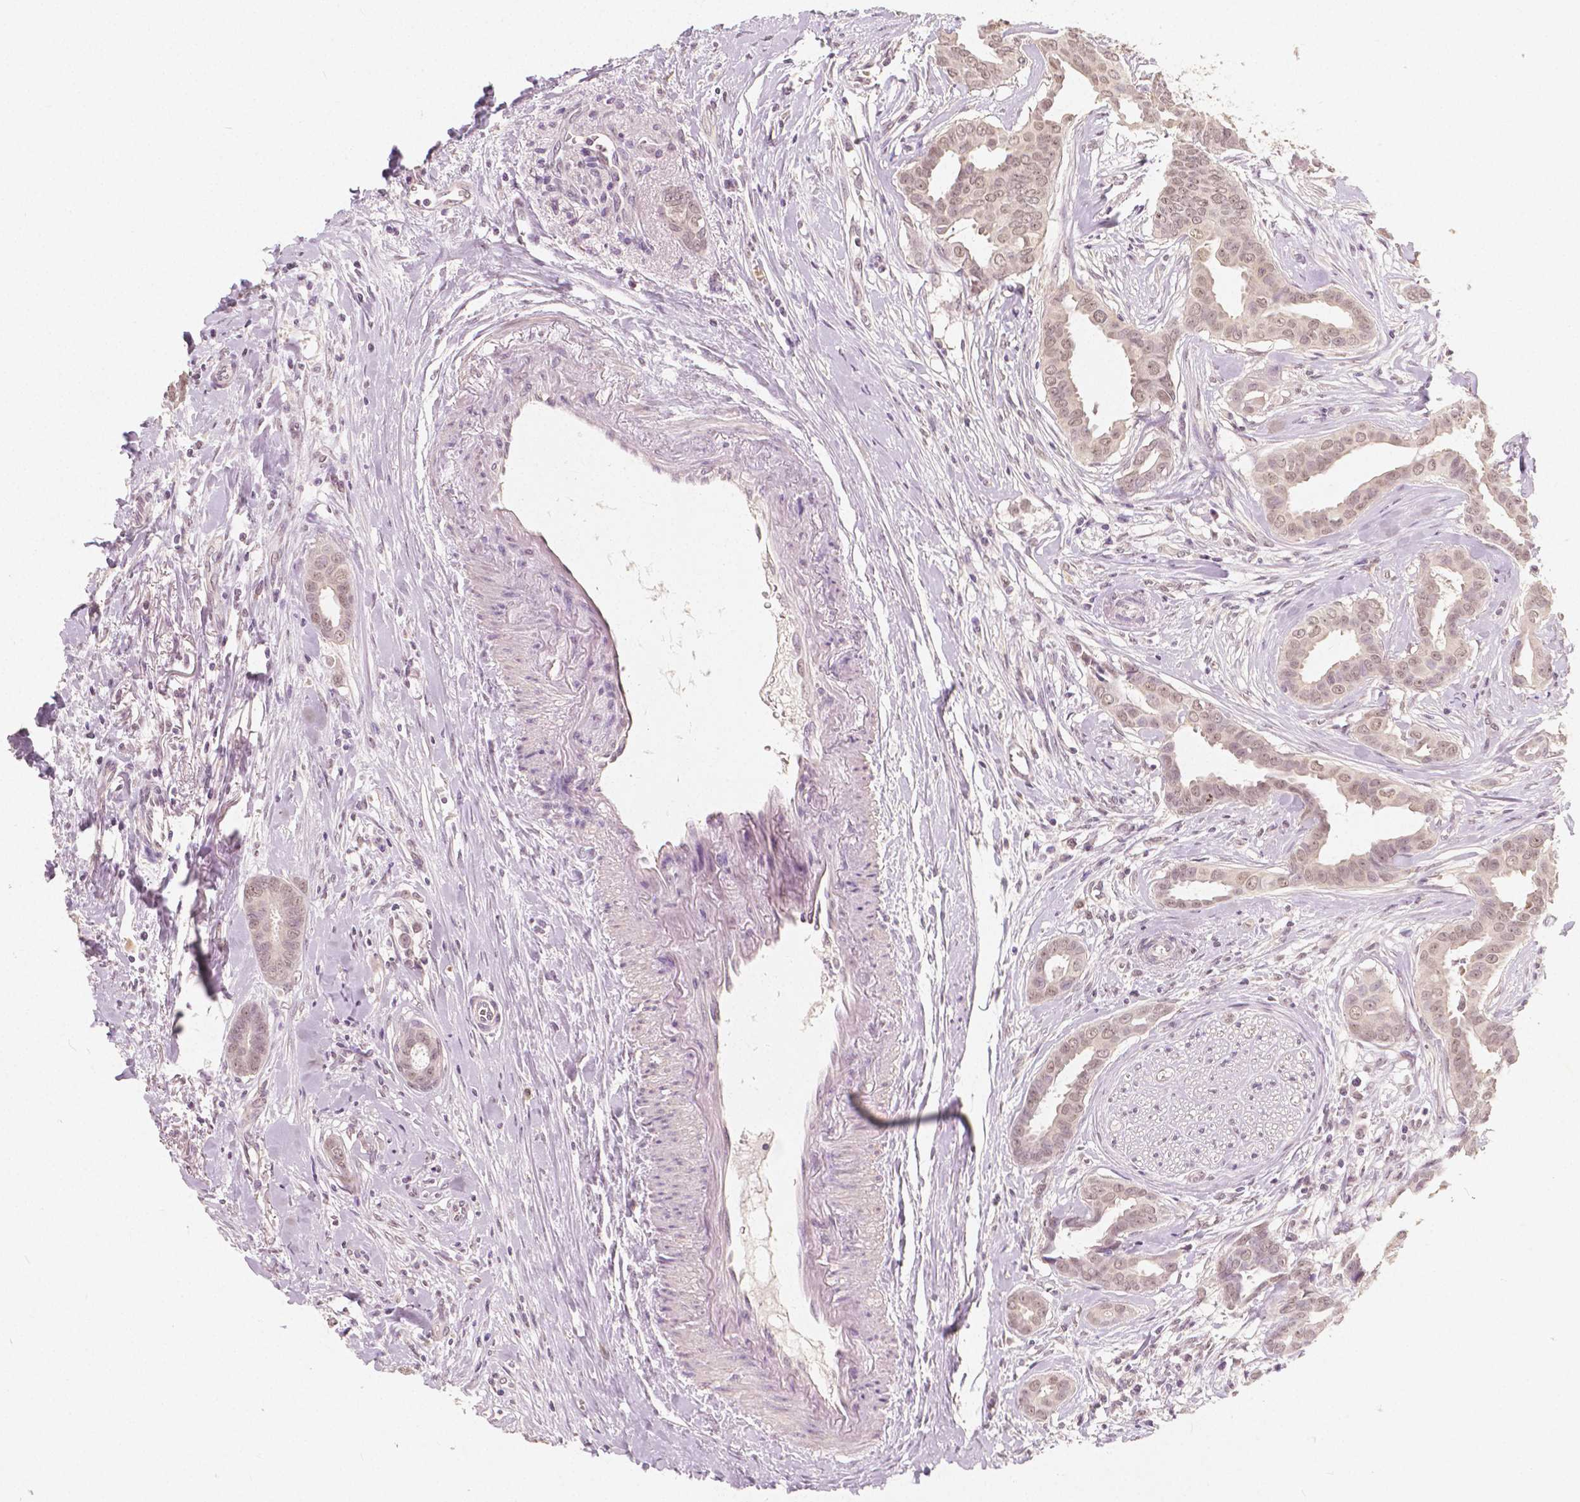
{"staining": {"intensity": "weak", "quantity": ">75%", "location": "nuclear"}, "tissue": "breast cancer", "cell_type": "Tumor cells", "image_type": "cancer", "snomed": [{"axis": "morphology", "description": "Duct carcinoma"}, {"axis": "topography", "description": "Breast"}], "caption": "Immunohistochemical staining of invasive ductal carcinoma (breast) demonstrates low levels of weak nuclear staining in about >75% of tumor cells. (DAB (3,3'-diaminobenzidine) IHC, brown staining for protein, blue staining for nuclei).", "gene": "NOLC1", "patient": {"sex": "female", "age": 45}}